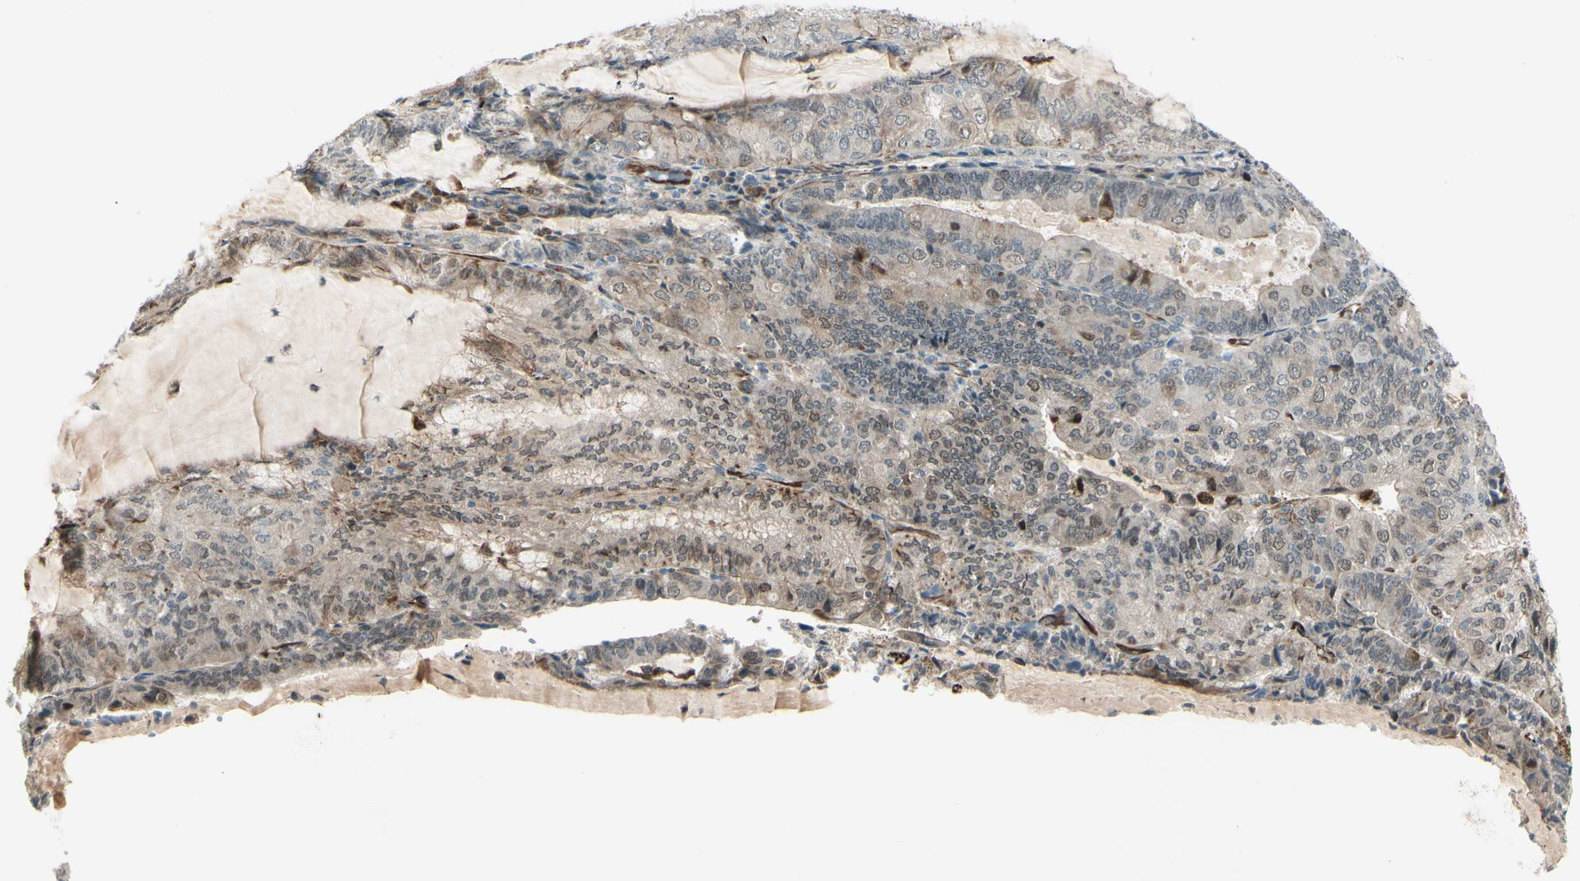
{"staining": {"intensity": "weak", "quantity": "<25%", "location": "cytoplasmic/membranous"}, "tissue": "endometrial cancer", "cell_type": "Tumor cells", "image_type": "cancer", "snomed": [{"axis": "morphology", "description": "Adenocarcinoma, NOS"}, {"axis": "topography", "description": "Endometrium"}], "caption": "Tumor cells show no significant expression in endometrial adenocarcinoma. Nuclei are stained in blue.", "gene": "FGFR2", "patient": {"sex": "female", "age": 81}}